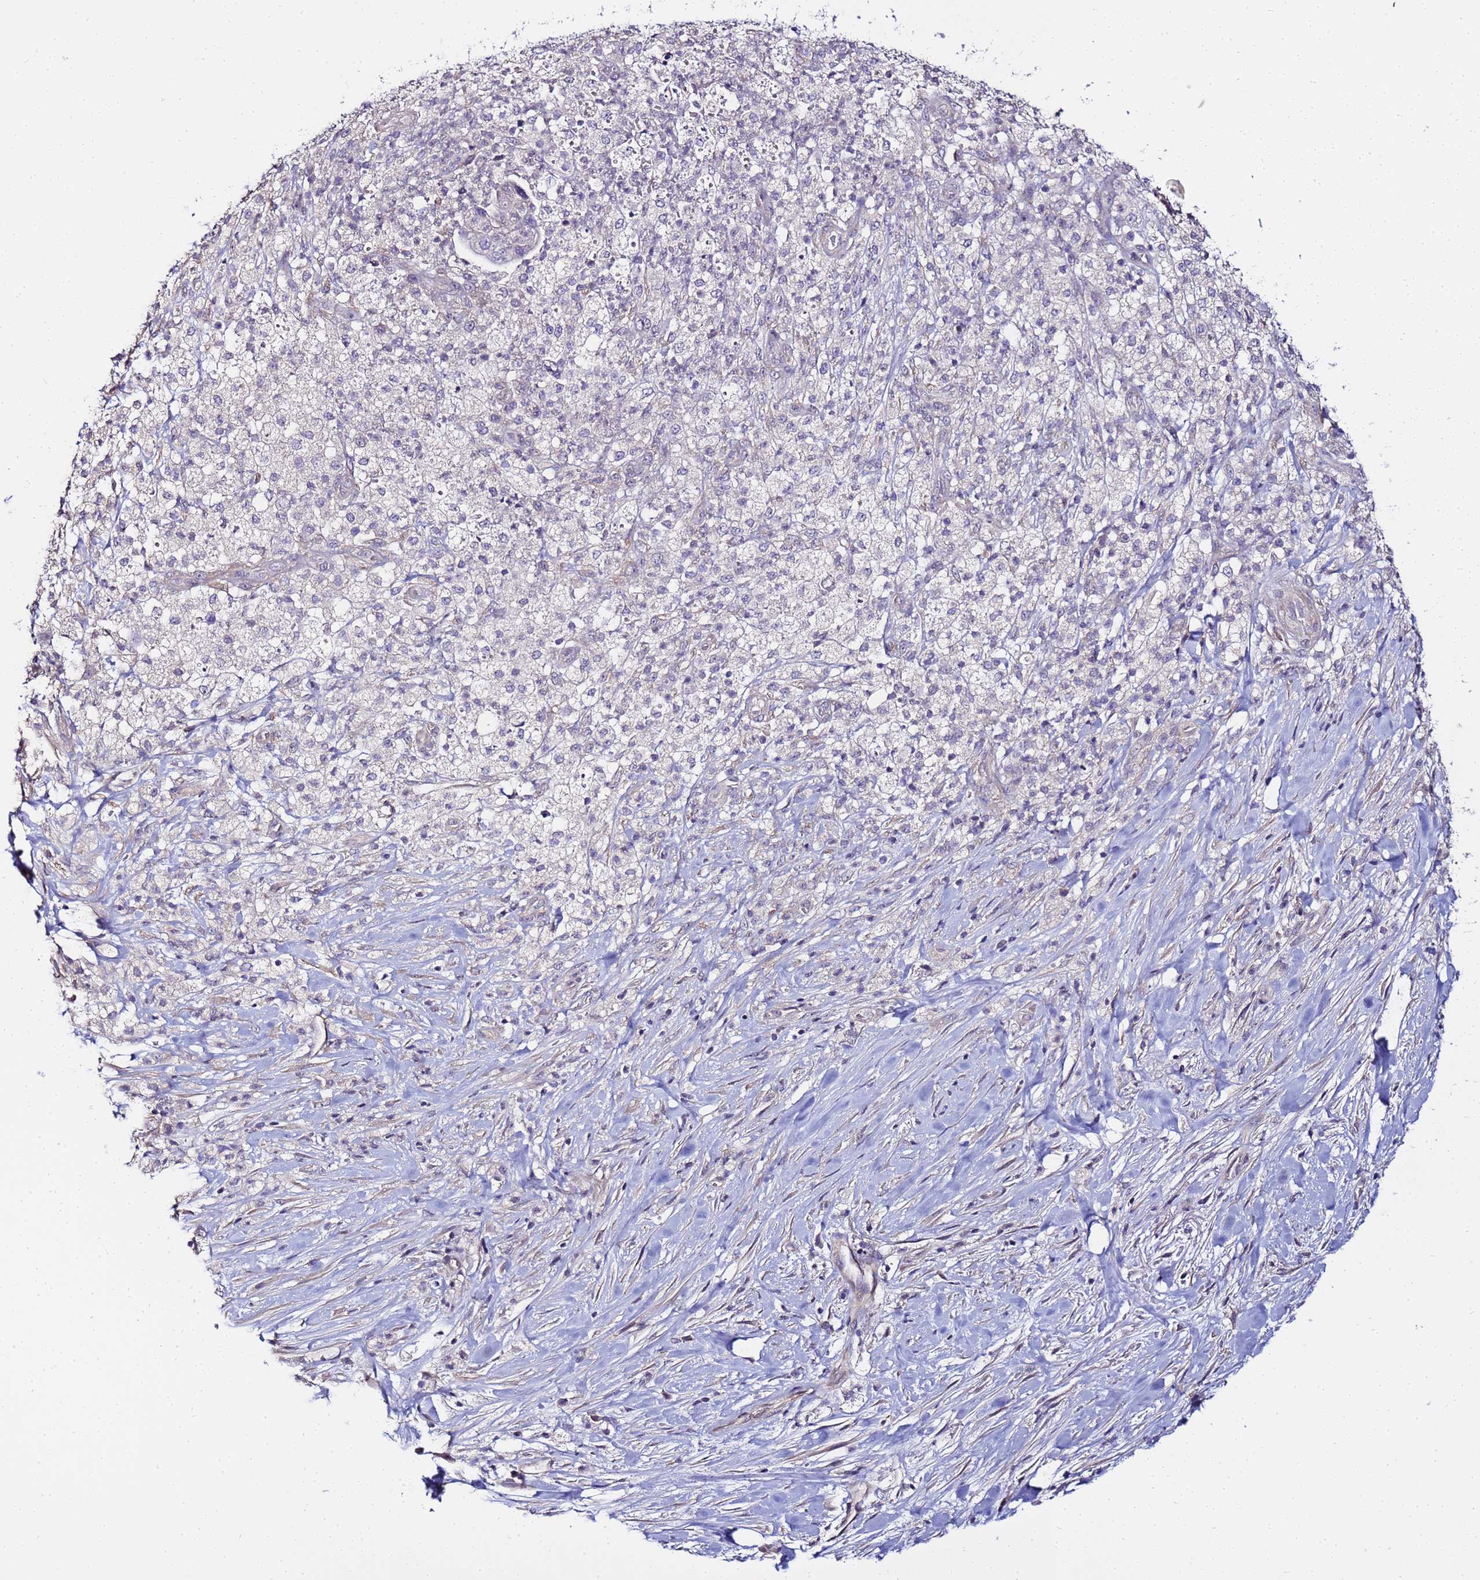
{"staining": {"intensity": "negative", "quantity": "none", "location": "none"}, "tissue": "pancreatic cancer", "cell_type": "Tumor cells", "image_type": "cancer", "snomed": [{"axis": "morphology", "description": "Adenocarcinoma, NOS"}, {"axis": "topography", "description": "Pancreas"}], "caption": "Immunohistochemistry image of neoplastic tissue: adenocarcinoma (pancreatic) stained with DAB (3,3'-diaminobenzidine) shows no significant protein staining in tumor cells.", "gene": "FAM166B", "patient": {"sex": "female", "age": 72}}